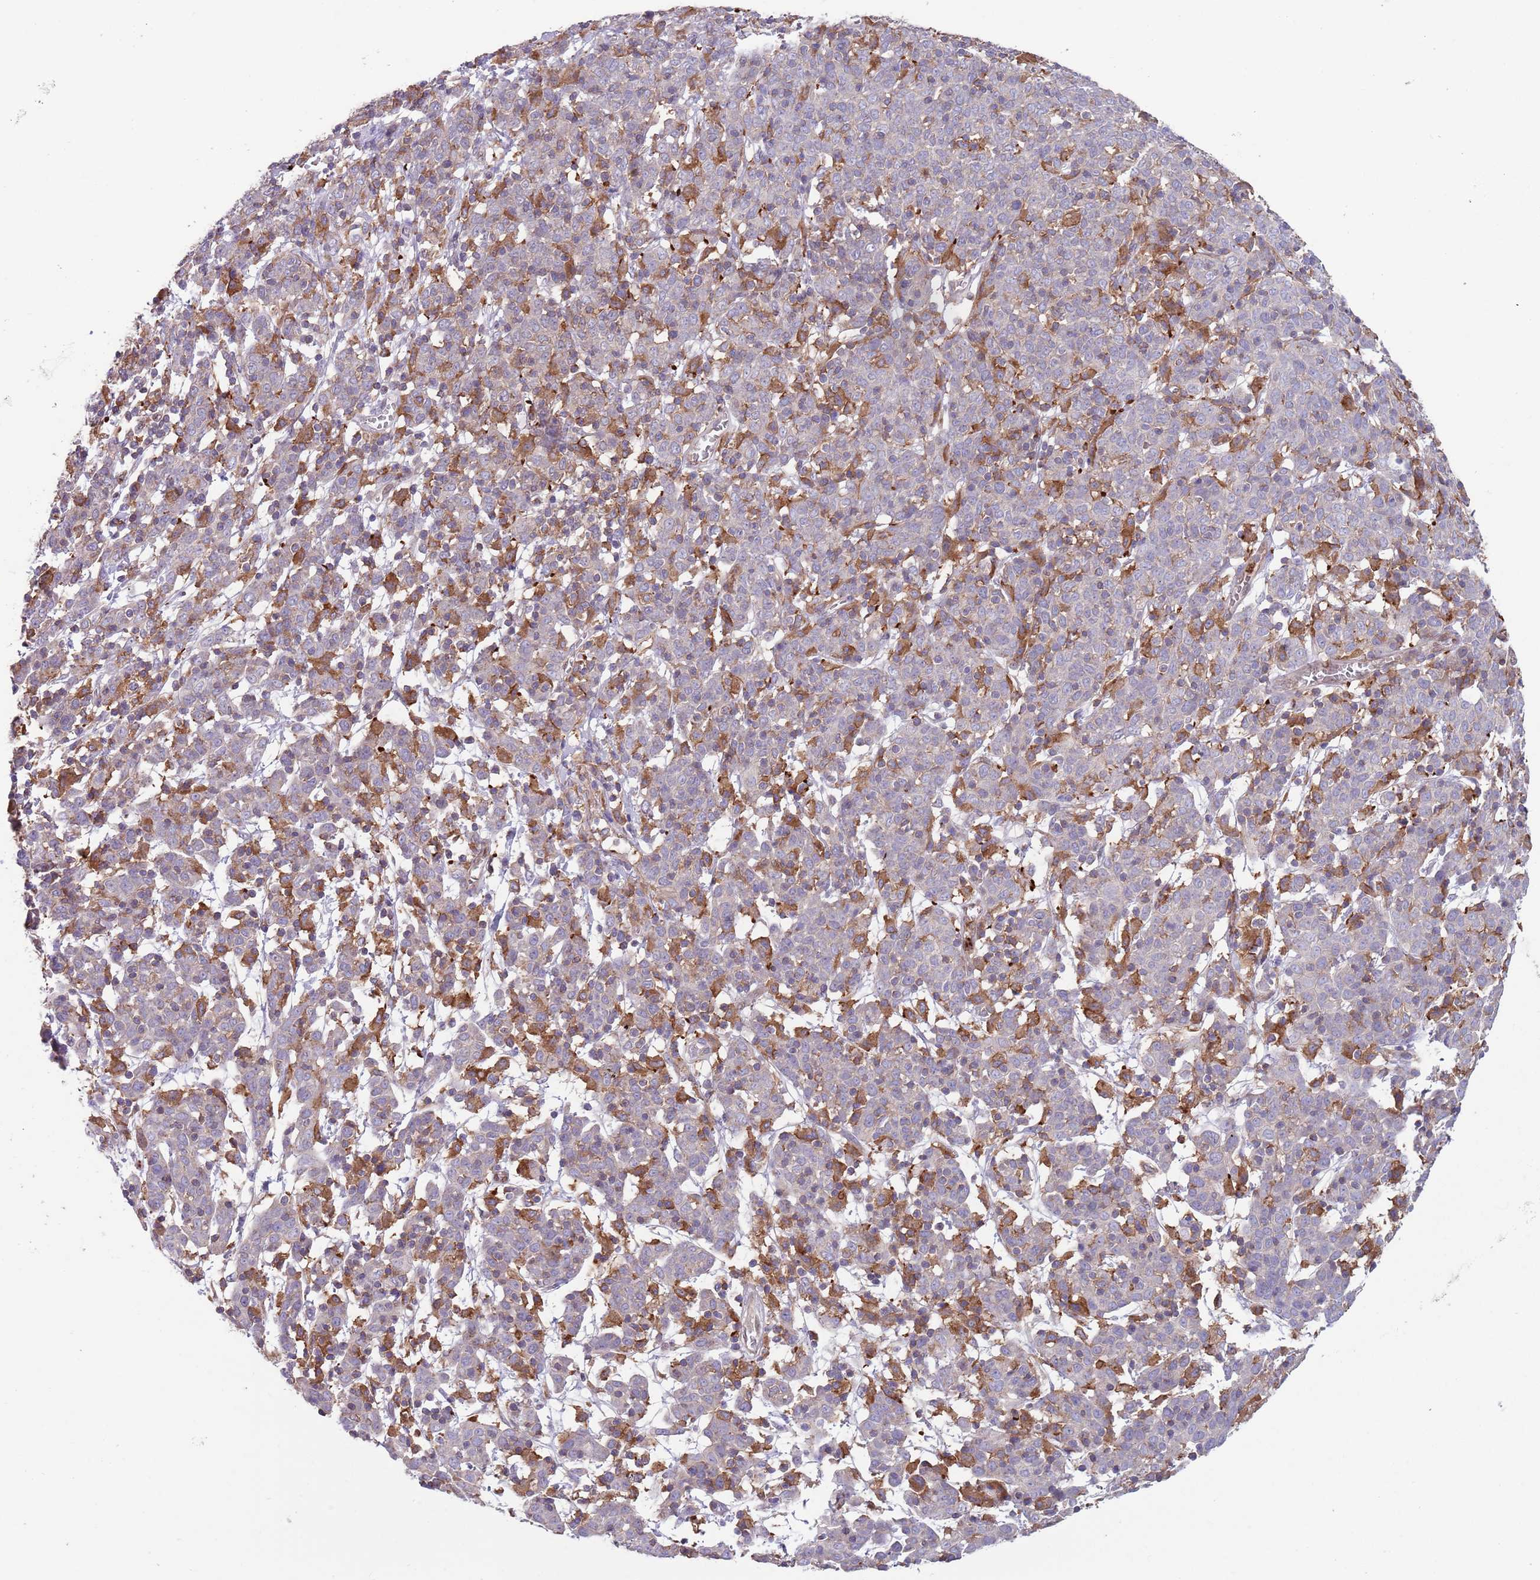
{"staining": {"intensity": "negative", "quantity": "none", "location": "none"}, "tissue": "cervical cancer", "cell_type": "Tumor cells", "image_type": "cancer", "snomed": [{"axis": "morphology", "description": "Squamous cell carcinoma, NOS"}, {"axis": "topography", "description": "Cervix"}], "caption": "High power microscopy micrograph of an IHC photomicrograph of cervical cancer, revealing no significant expression in tumor cells.", "gene": "DDT", "patient": {"sex": "female", "age": 67}}